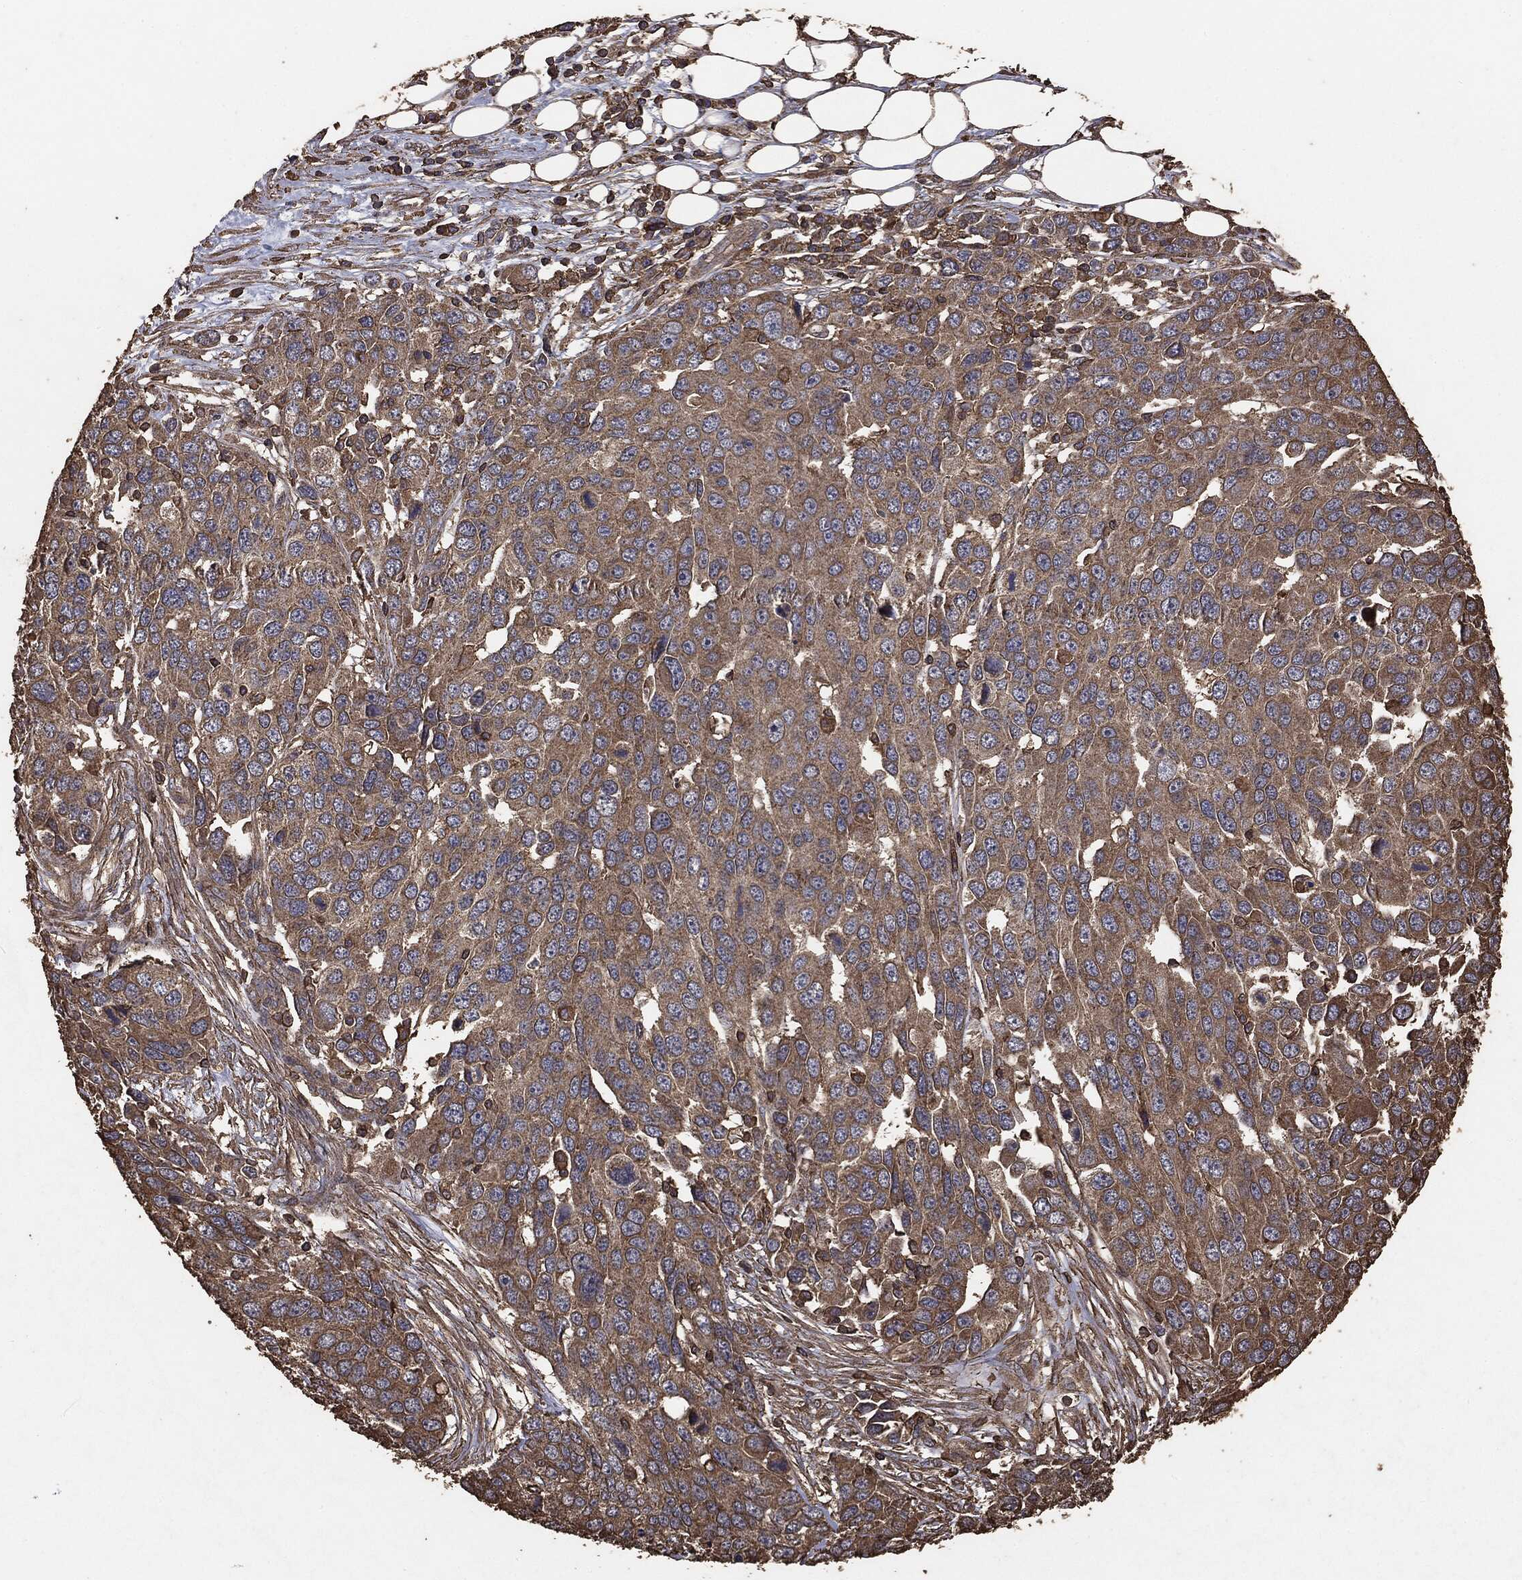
{"staining": {"intensity": "weak", "quantity": ">75%", "location": "cytoplasmic/membranous"}, "tissue": "ovarian cancer", "cell_type": "Tumor cells", "image_type": "cancer", "snomed": [{"axis": "morphology", "description": "Cystadenocarcinoma, serous, NOS"}, {"axis": "topography", "description": "Ovary"}], "caption": "There is low levels of weak cytoplasmic/membranous expression in tumor cells of ovarian cancer (serous cystadenocarcinoma), as demonstrated by immunohistochemical staining (brown color).", "gene": "MTOR", "patient": {"sex": "female", "age": 76}}